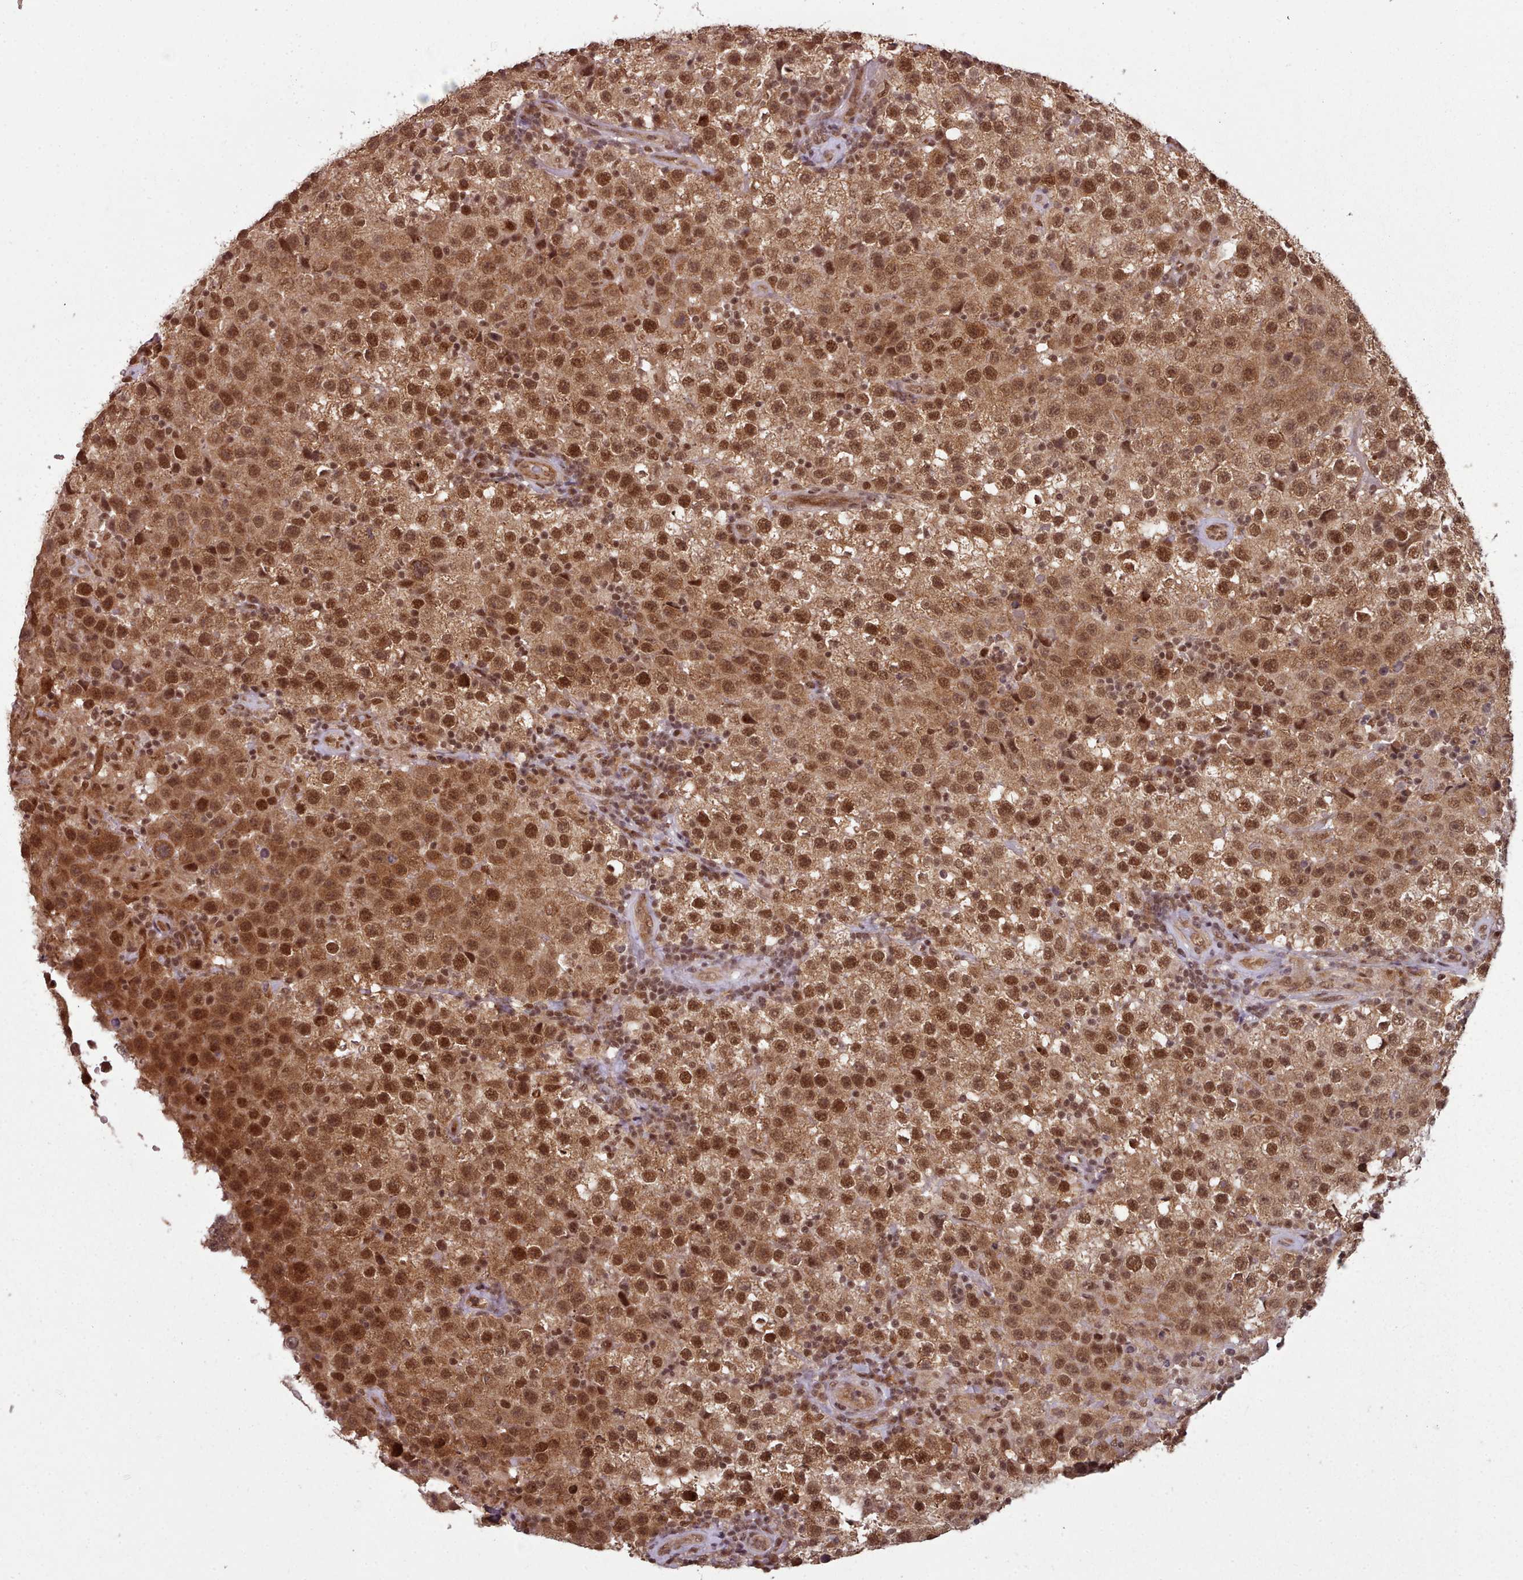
{"staining": {"intensity": "moderate", "quantity": ">75%", "location": "cytoplasmic/membranous,nuclear"}, "tissue": "testis cancer", "cell_type": "Tumor cells", "image_type": "cancer", "snomed": [{"axis": "morphology", "description": "Seminoma, NOS"}, {"axis": "morphology", "description": "Carcinoma, Embryonal, NOS"}, {"axis": "topography", "description": "Testis"}], "caption": "This is an image of IHC staining of testis embryonal carcinoma, which shows moderate staining in the cytoplasmic/membranous and nuclear of tumor cells.", "gene": "DHX8", "patient": {"sex": "male", "age": 41}}